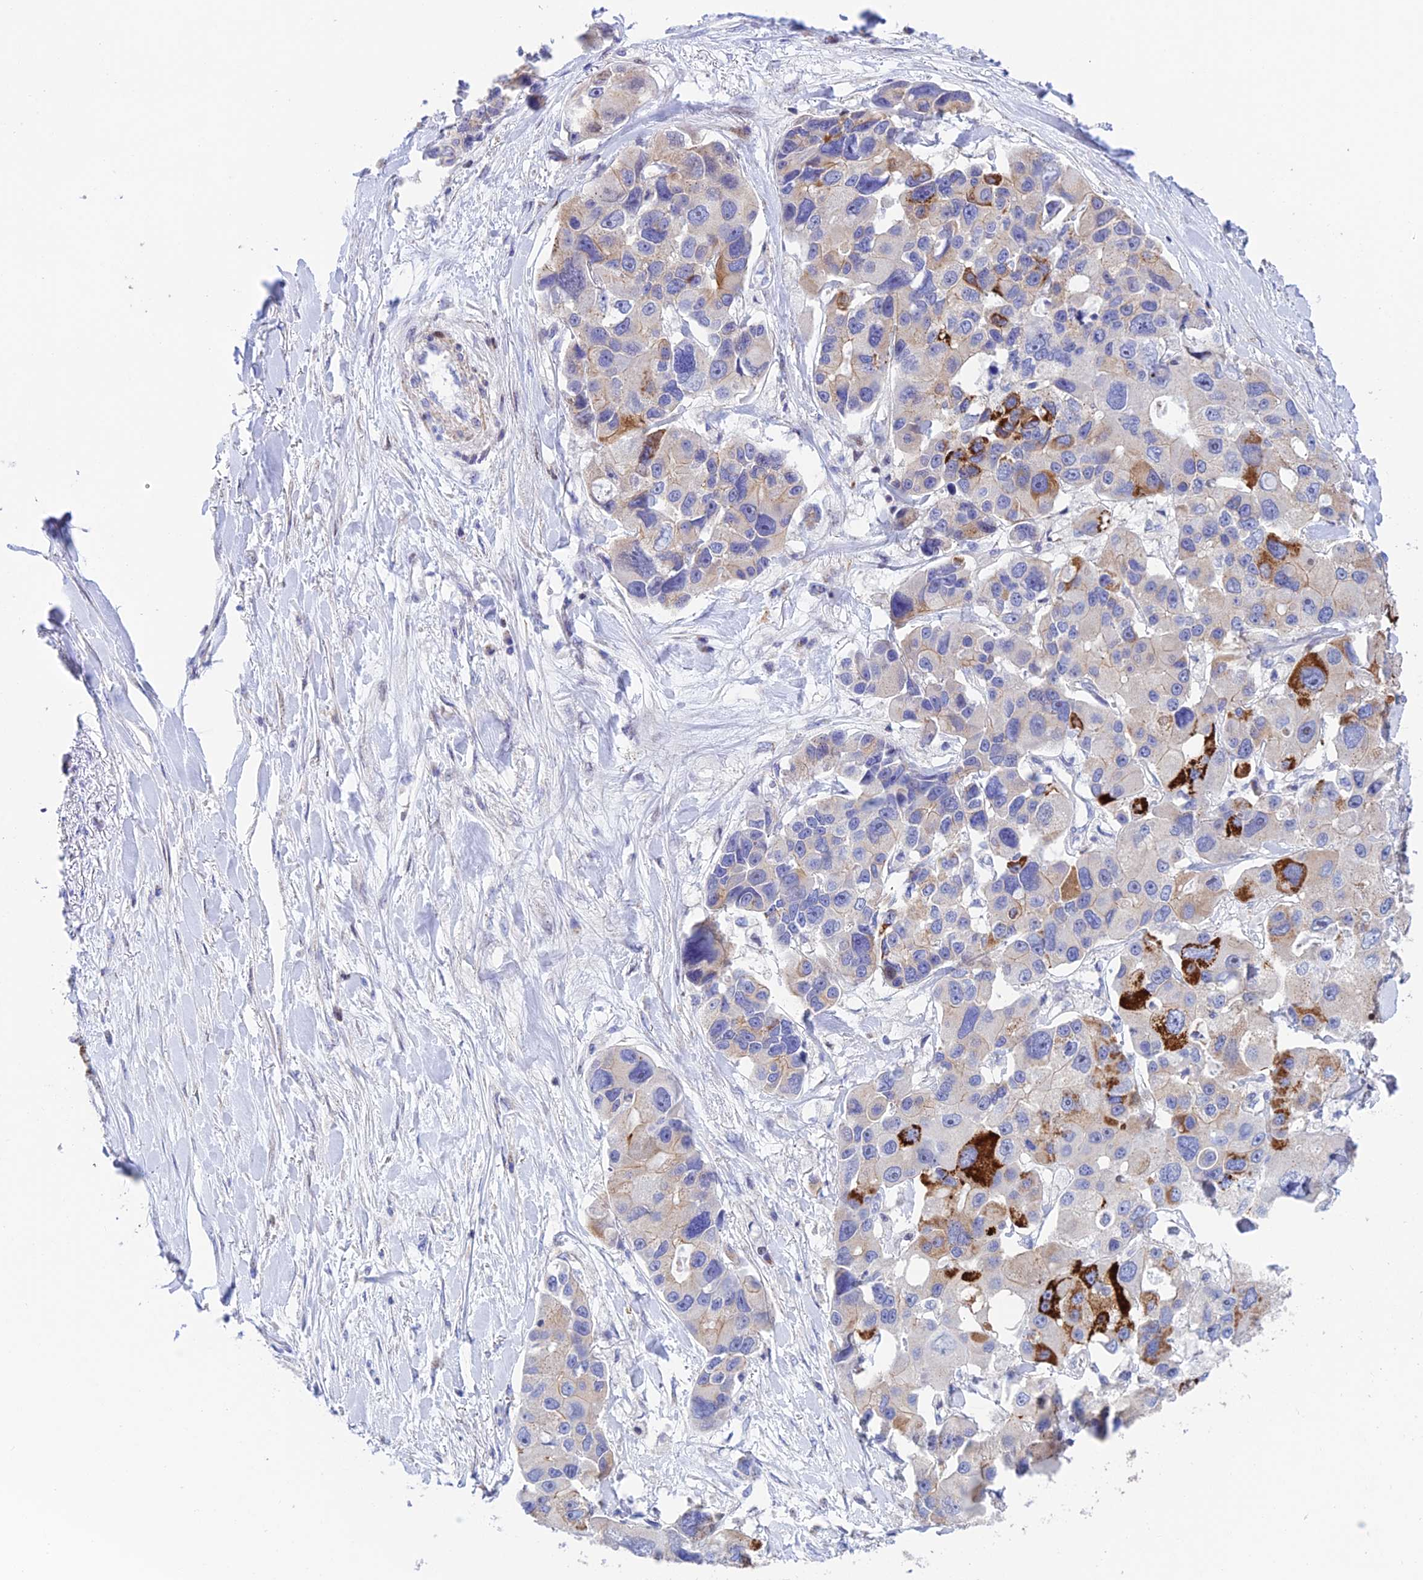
{"staining": {"intensity": "strong", "quantity": "<25%", "location": "cytoplasmic/membranous"}, "tissue": "lung cancer", "cell_type": "Tumor cells", "image_type": "cancer", "snomed": [{"axis": "morphology", "description": "Adenocarcinoma, NOS"}, {"axis": "topography", "description": "Lung"}], "caption": "Lung adenocarcinoma tissue demonstrates strong cytoplasmic/membranous expression in approximately <25% of tumor cells, visualized by immunohistochemistry.", "gene": "PRIM1", "patient": {"sex": "female", "age": 54}}